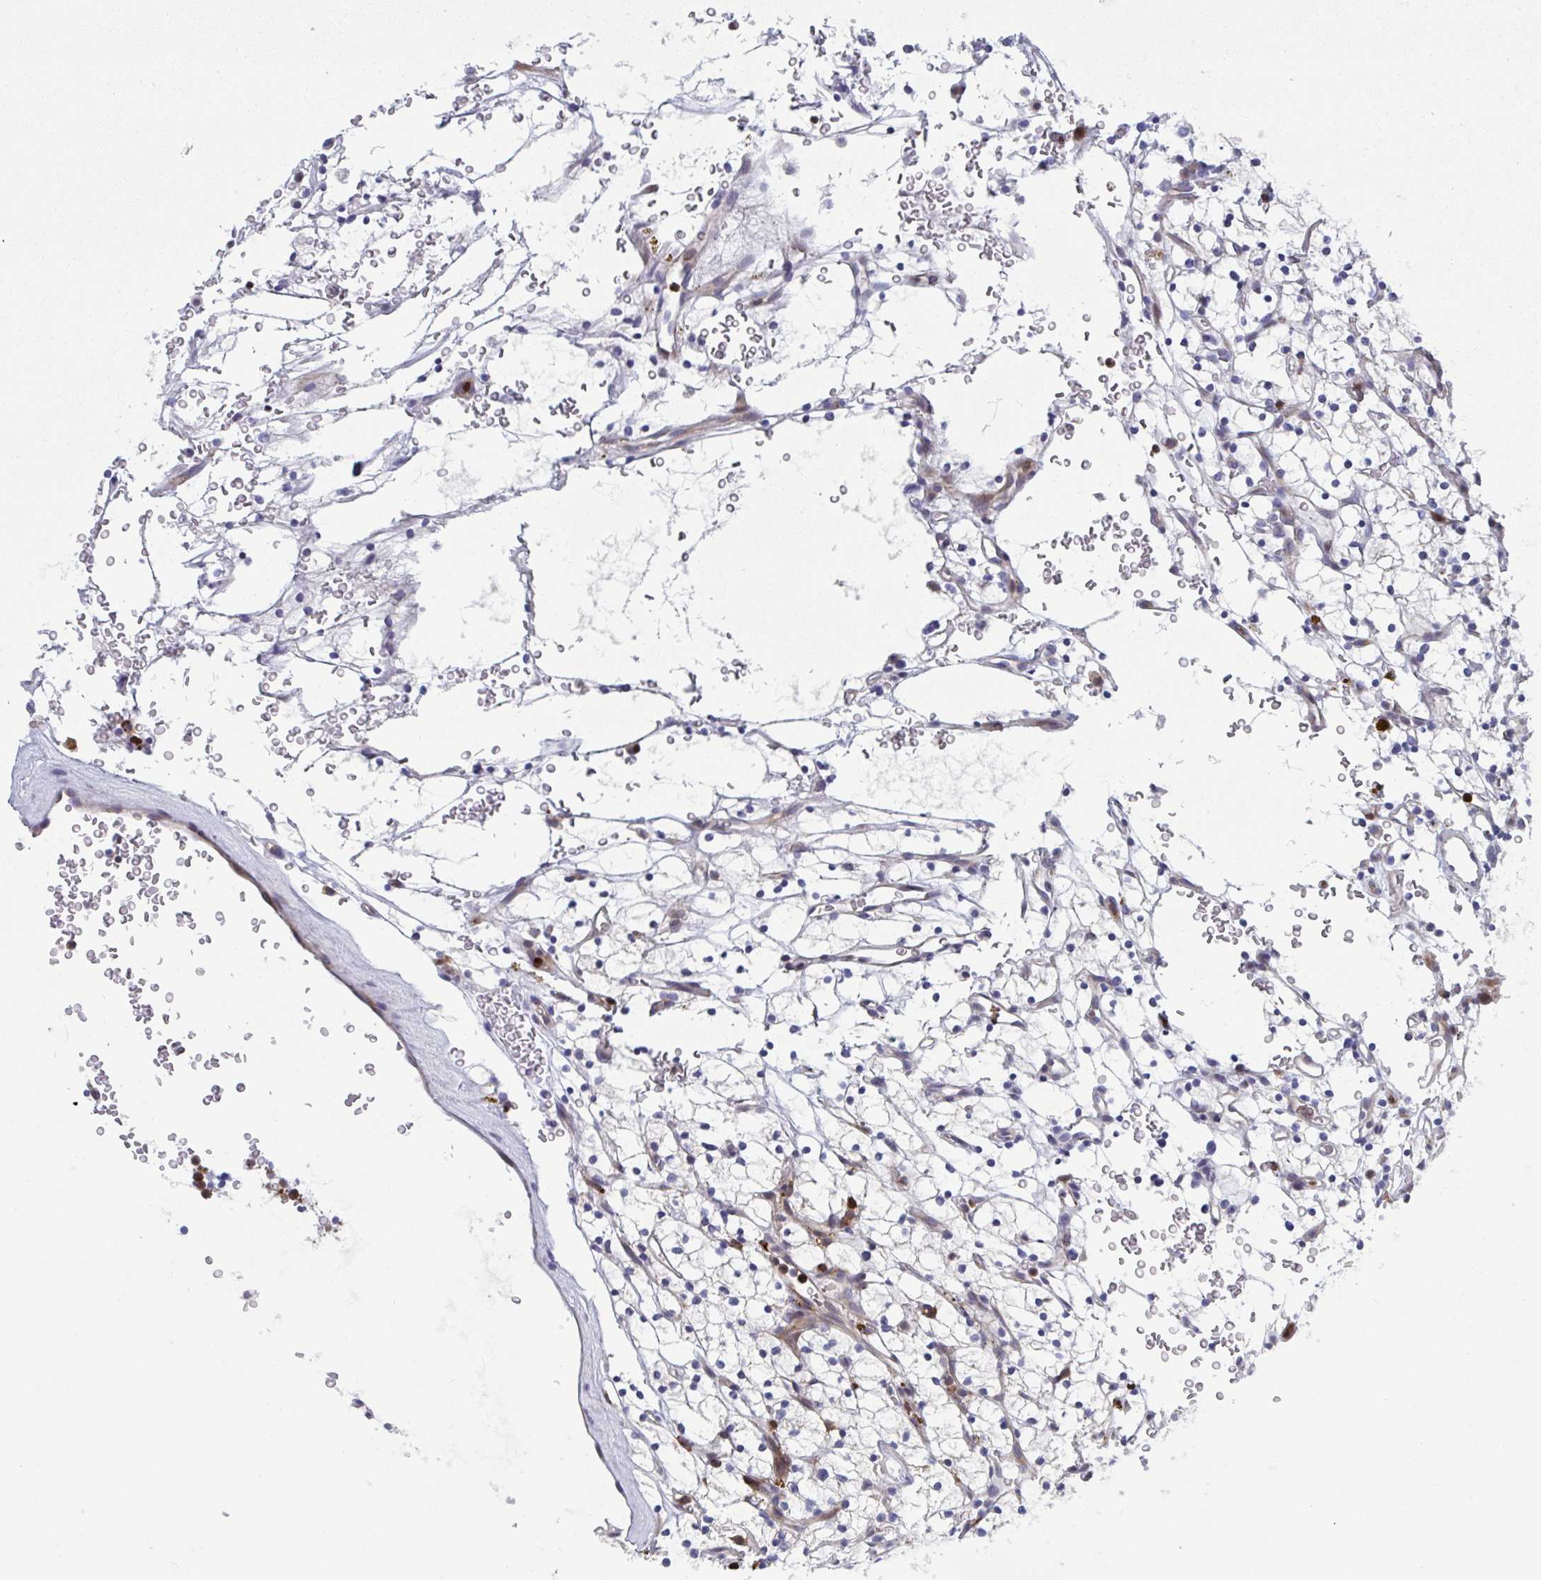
{"staining": {"intensity": "negative", "quantity": "none", "location": "none"}, "tissue": "renal cancer", "cell_type": "Tumor cells", "image_type": "cancer", "snomed": [{"axis": "morphology", "description": "Adenocarcinoma, NOS"}, {"axis": "topography", "description": "Kidney"}], "caption": "This micrograph is of renal cancer (adenocarcinoma) stained with immunohistochemistry (IHC) to label a protein in brown with the nuclei are counter-stained blue. There is no expression in tumor cells.", "gene": "AOC2", "patient": {"sex": "female", "age": 64}}